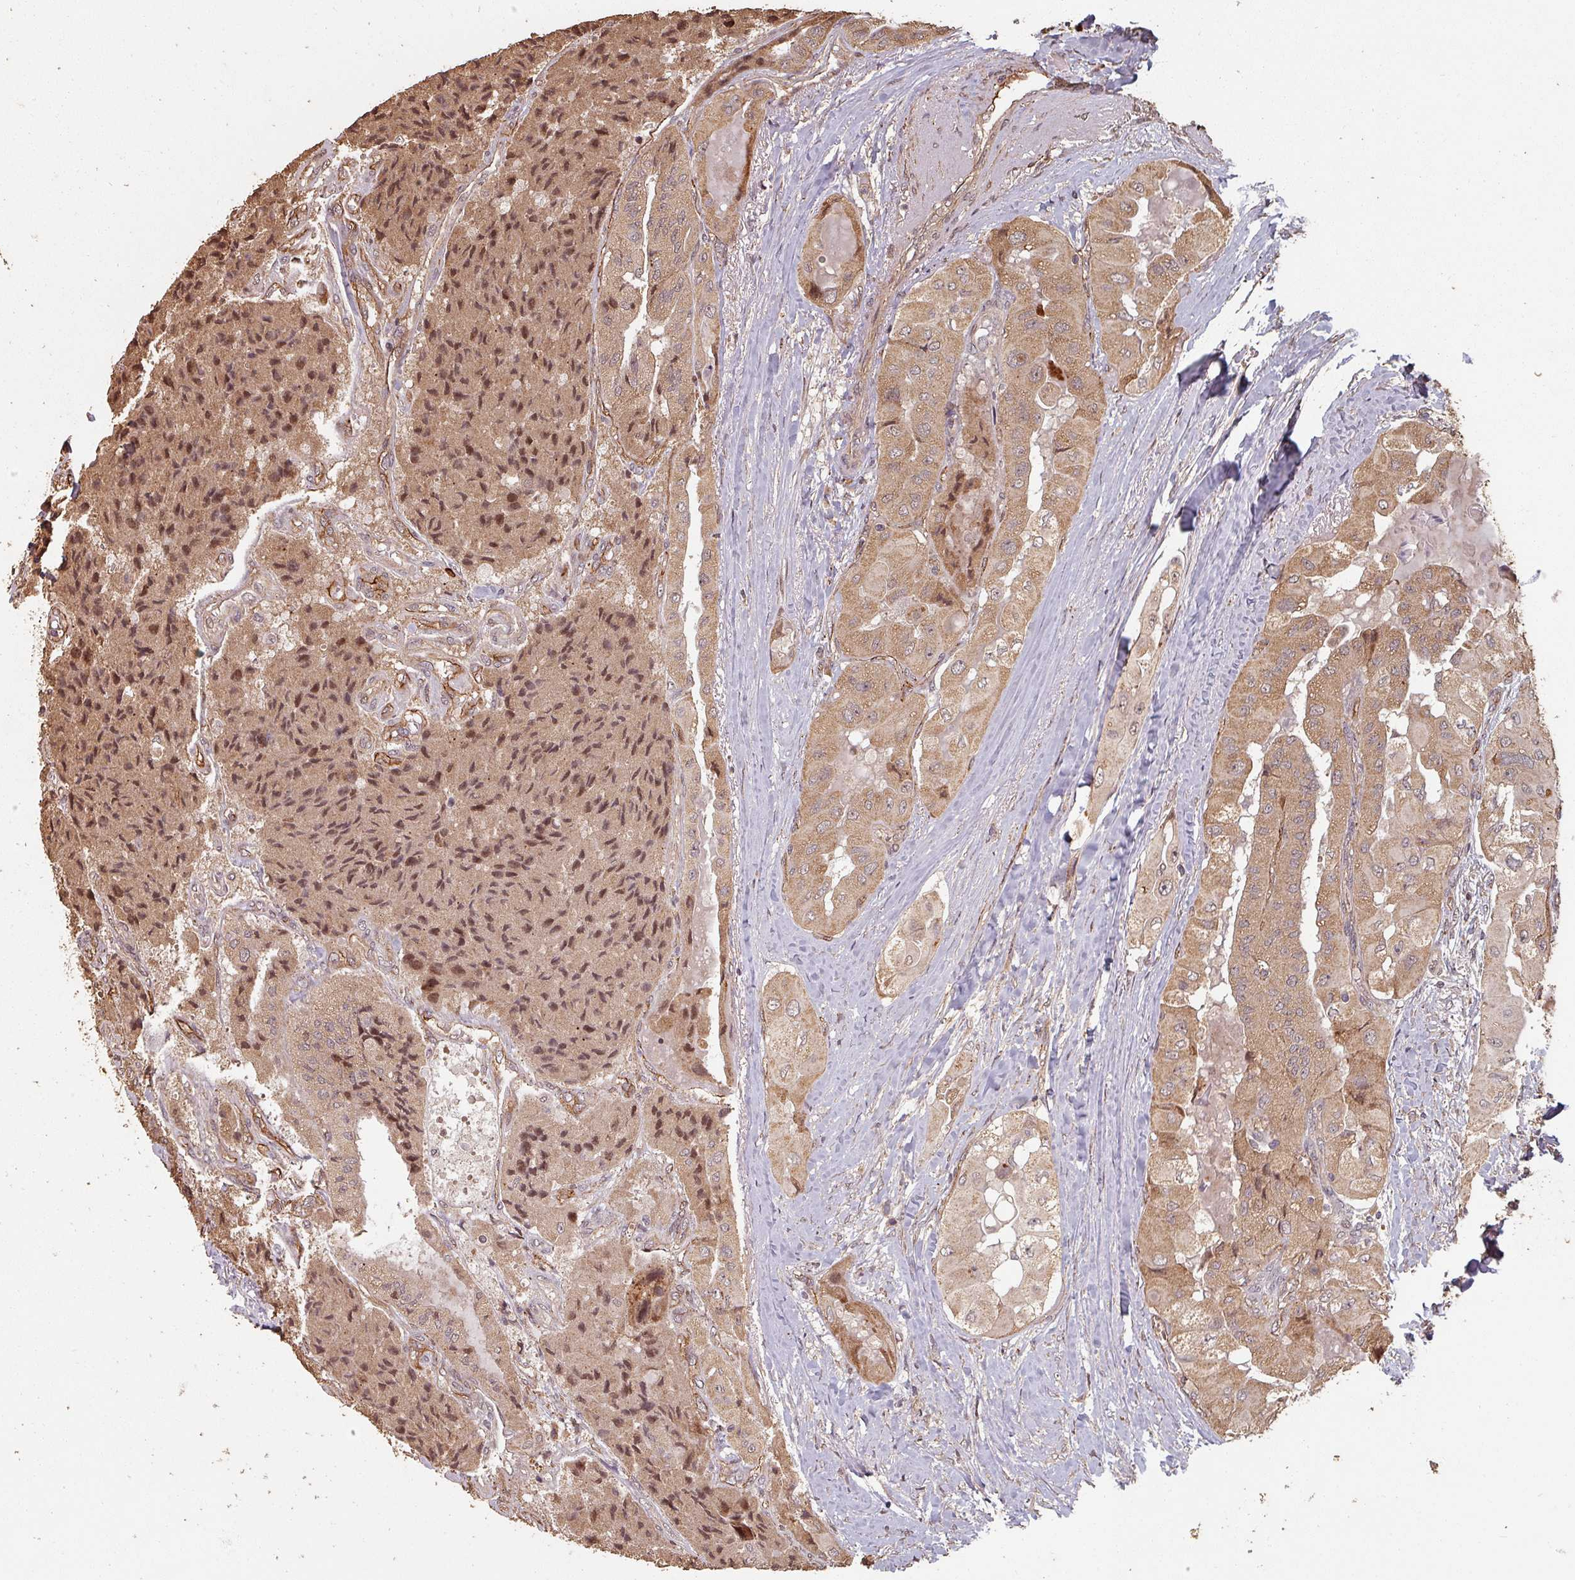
{"staining": {"intensity": "moderate", "quantity": ">75%", "location": "cytoplasmic/membranous,nuclear"}, "tissue": "thyroid cancer", "cell_type": "Tumor cells", "image_type": "cancer", "snomed": [{"axis": "morphology", "description": "Normal tissue, NOS"}, {"axis": "morphology", "description": "Papillary adenocarcinoma, NOS"}, {"axis": "topography", "description": "Thyroid gland"}], "caption": "An immunohistochemistry micrograph of tumor tissue is shown. Protein staining in brown highlights moderate cytoplasmic/membranous and nuclear positivity in thyroid papillary adenocarcinoma within tumor cells.", "gene": "EID1", "patient": {"sex": "female", "age": 59}}